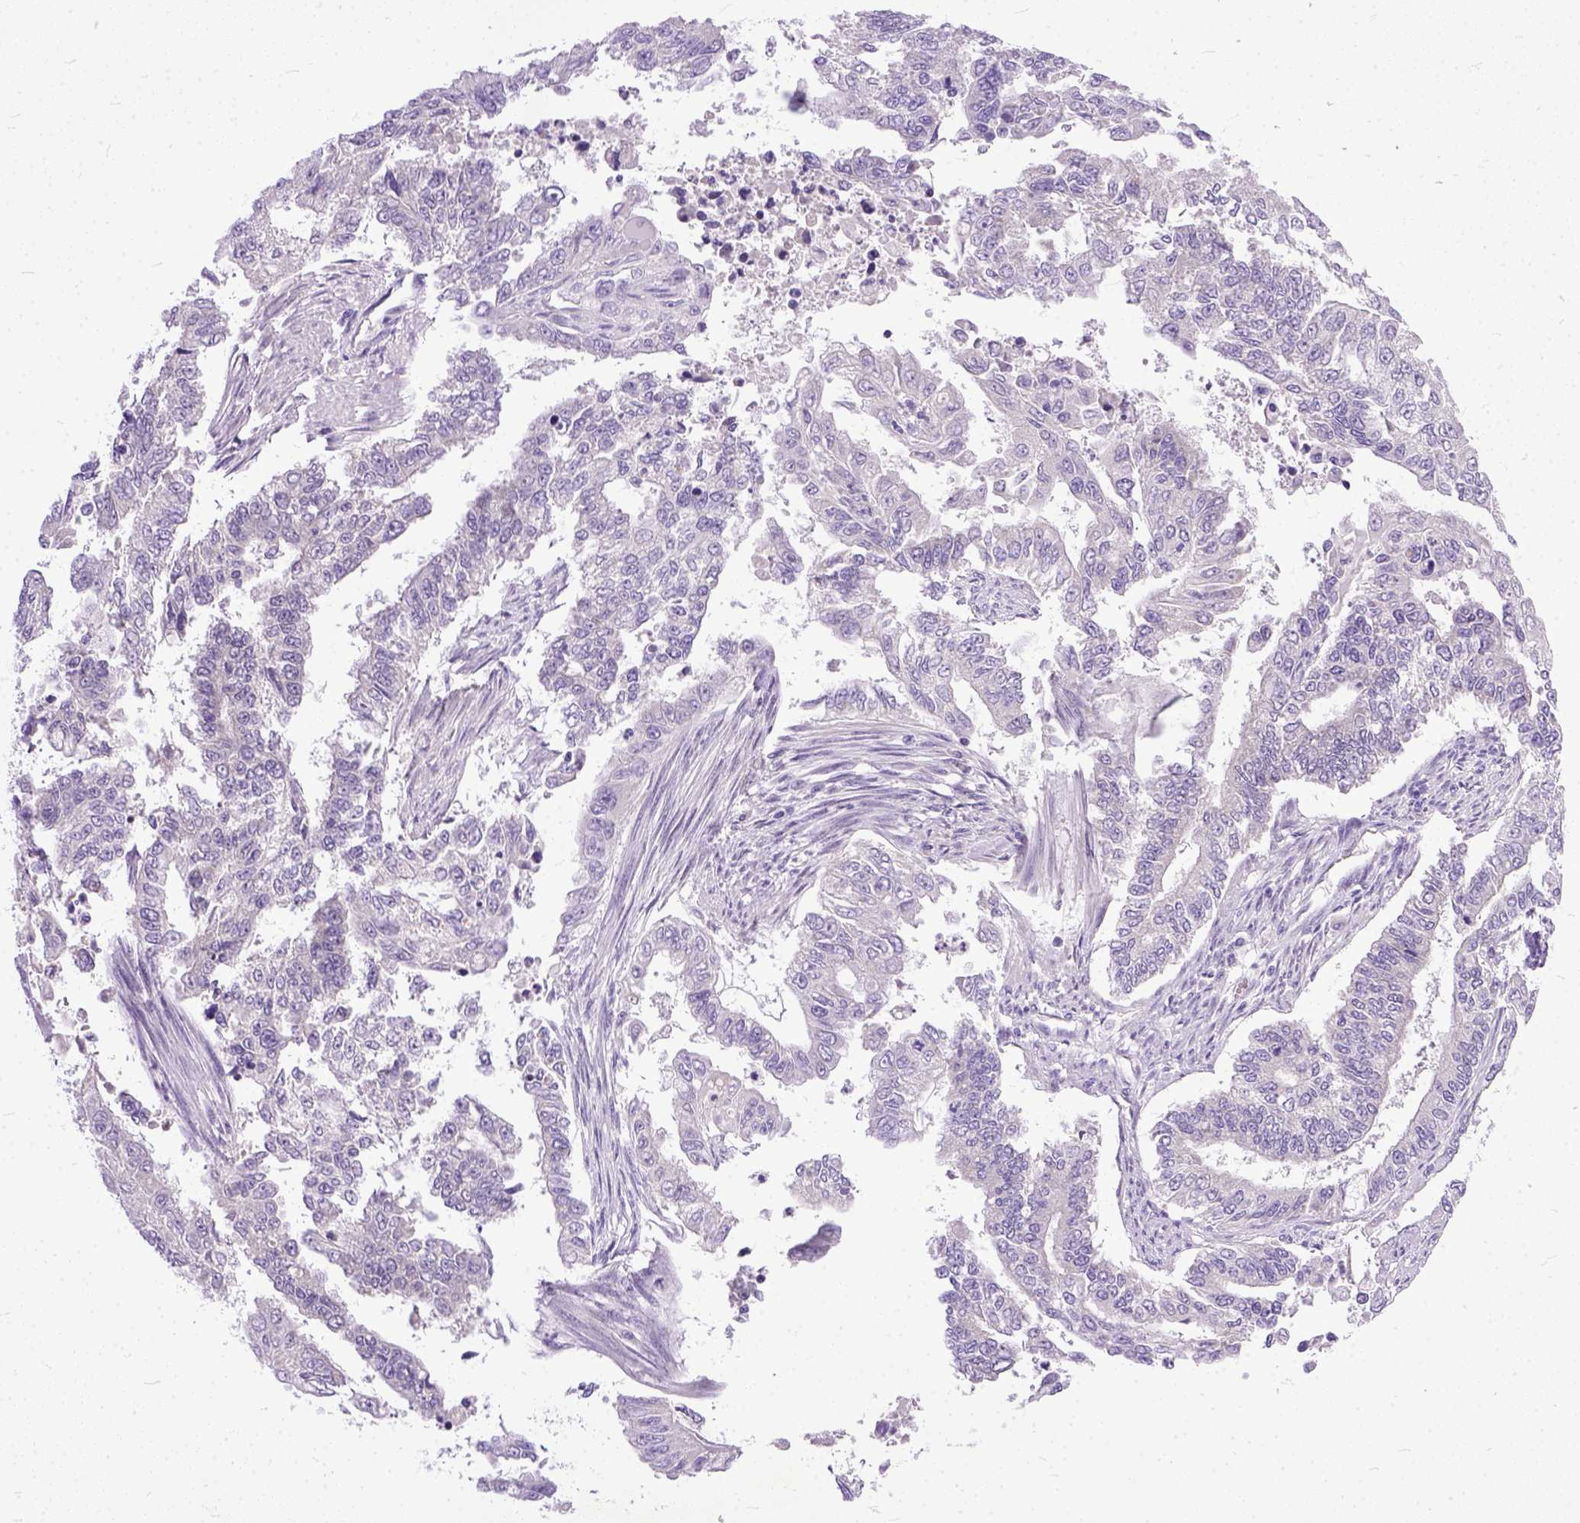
{"staining": {"intensity": "negative", "quantity": "none", "location": "none"}, "tissue": "endometrial cancer", "cell_type": "Tumor cells", "image_type": "cancer", "snomed": [{"axis": "morphology", "description": "Adenocarcinoma, NOS"}, {"axis": "topography", "description": "Uterus"}], "caption": "IHC of human endometrial cancer demonstrates no positivity in tumor cells.", "gene": "TCEAL7", "patient": {"sex": "female", "age": 59}}